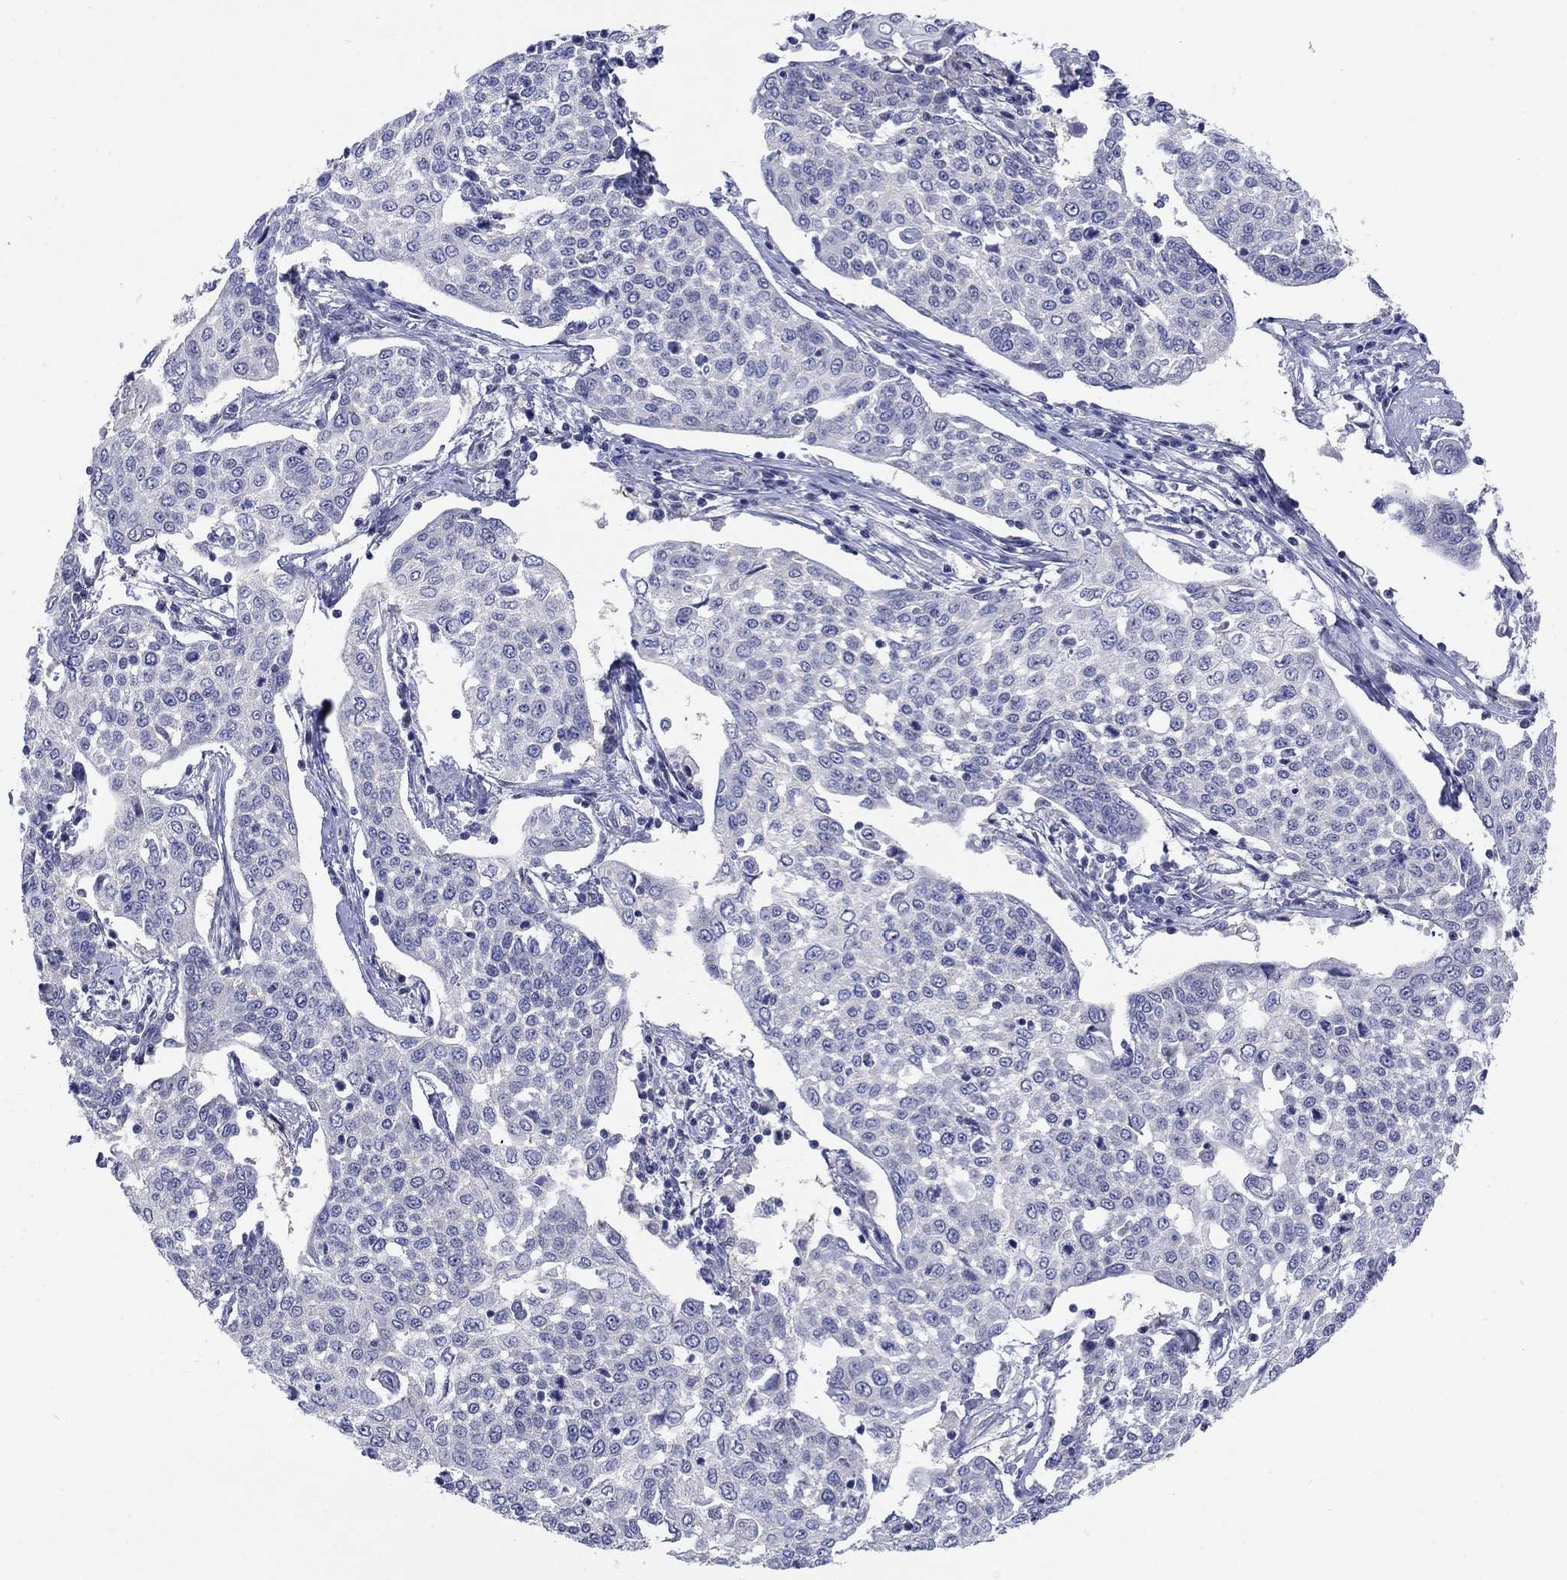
{"staining": {"intensity": "negative", "quantity": "none", "location": "none"}, "tissue": "cervical cancer", "cell_type": "Tumor cells", "image_type": "cancer", "snomed": [{"axis": "morphology", "description": "Squamous cell carcinoma, NOS"}, {"axis": "topography", "description": "Cervix"}], "caption": "Tumor cells show no significant protein staining in cervical cancer.", "gene": "EGFLAM", "patient": {"sex": "female", "age": 34}}